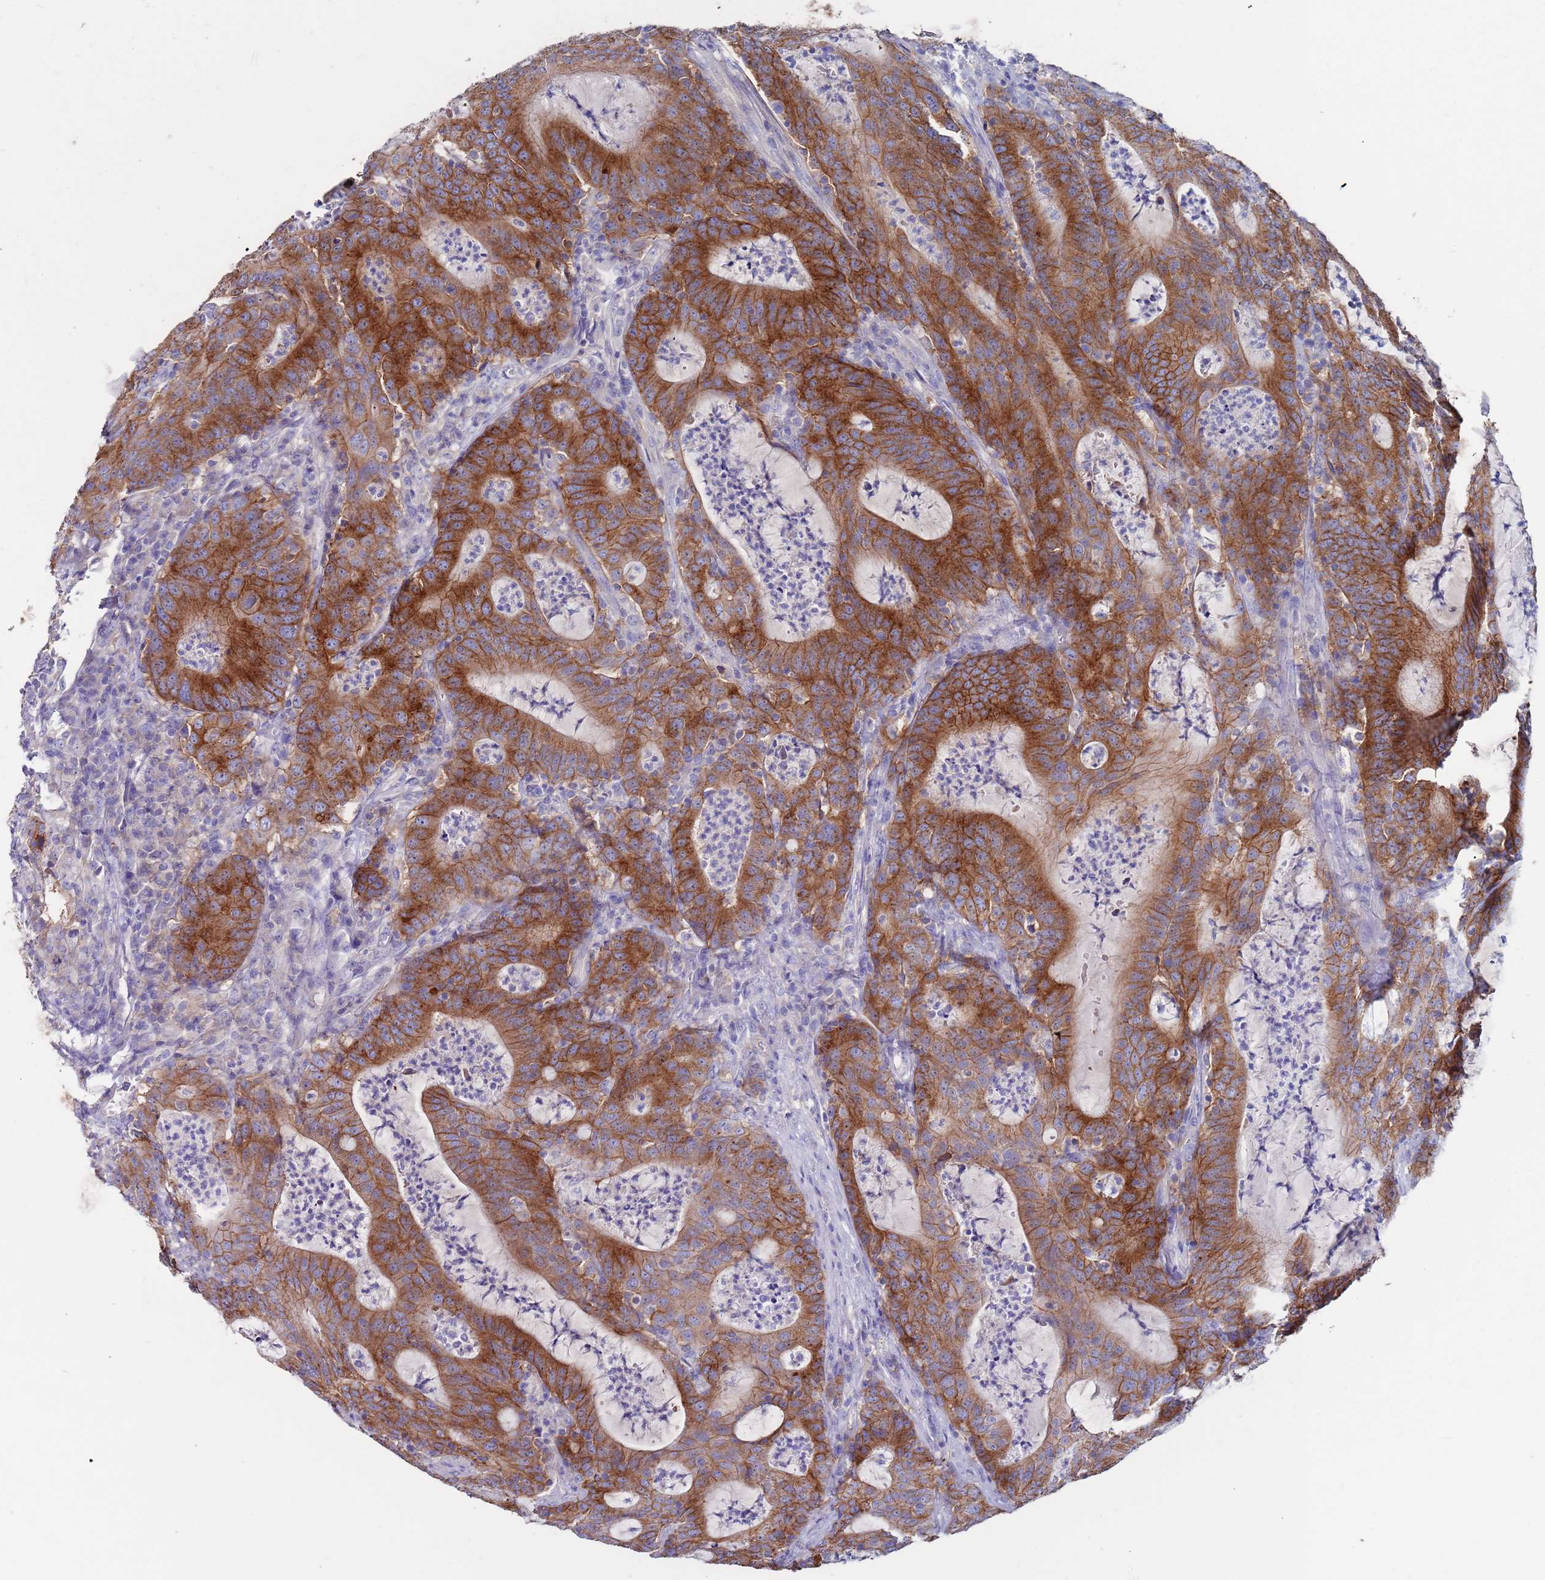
{"staining": {"intensity": "strong", "quantity": ">75%", "location": "cytoplasmic/membranous"}, "tissue": "colorectal cancer", "cell_type": "Tumor cells", "image_type": "cancer", "snomed": [{"axis": "morphology", "description": "Adenocarcinoma, NOS"}, {"axis": "topography", "description": "Colon"}], "caption": "Tumor cells exhibit high levels of strong cytoplasmic/membranous positivity in approximately >75% of cells in human colorectal adenocarcinoma.", "gene": "KRTCAP3", "patient": {"sex": "male", "age": 83}}